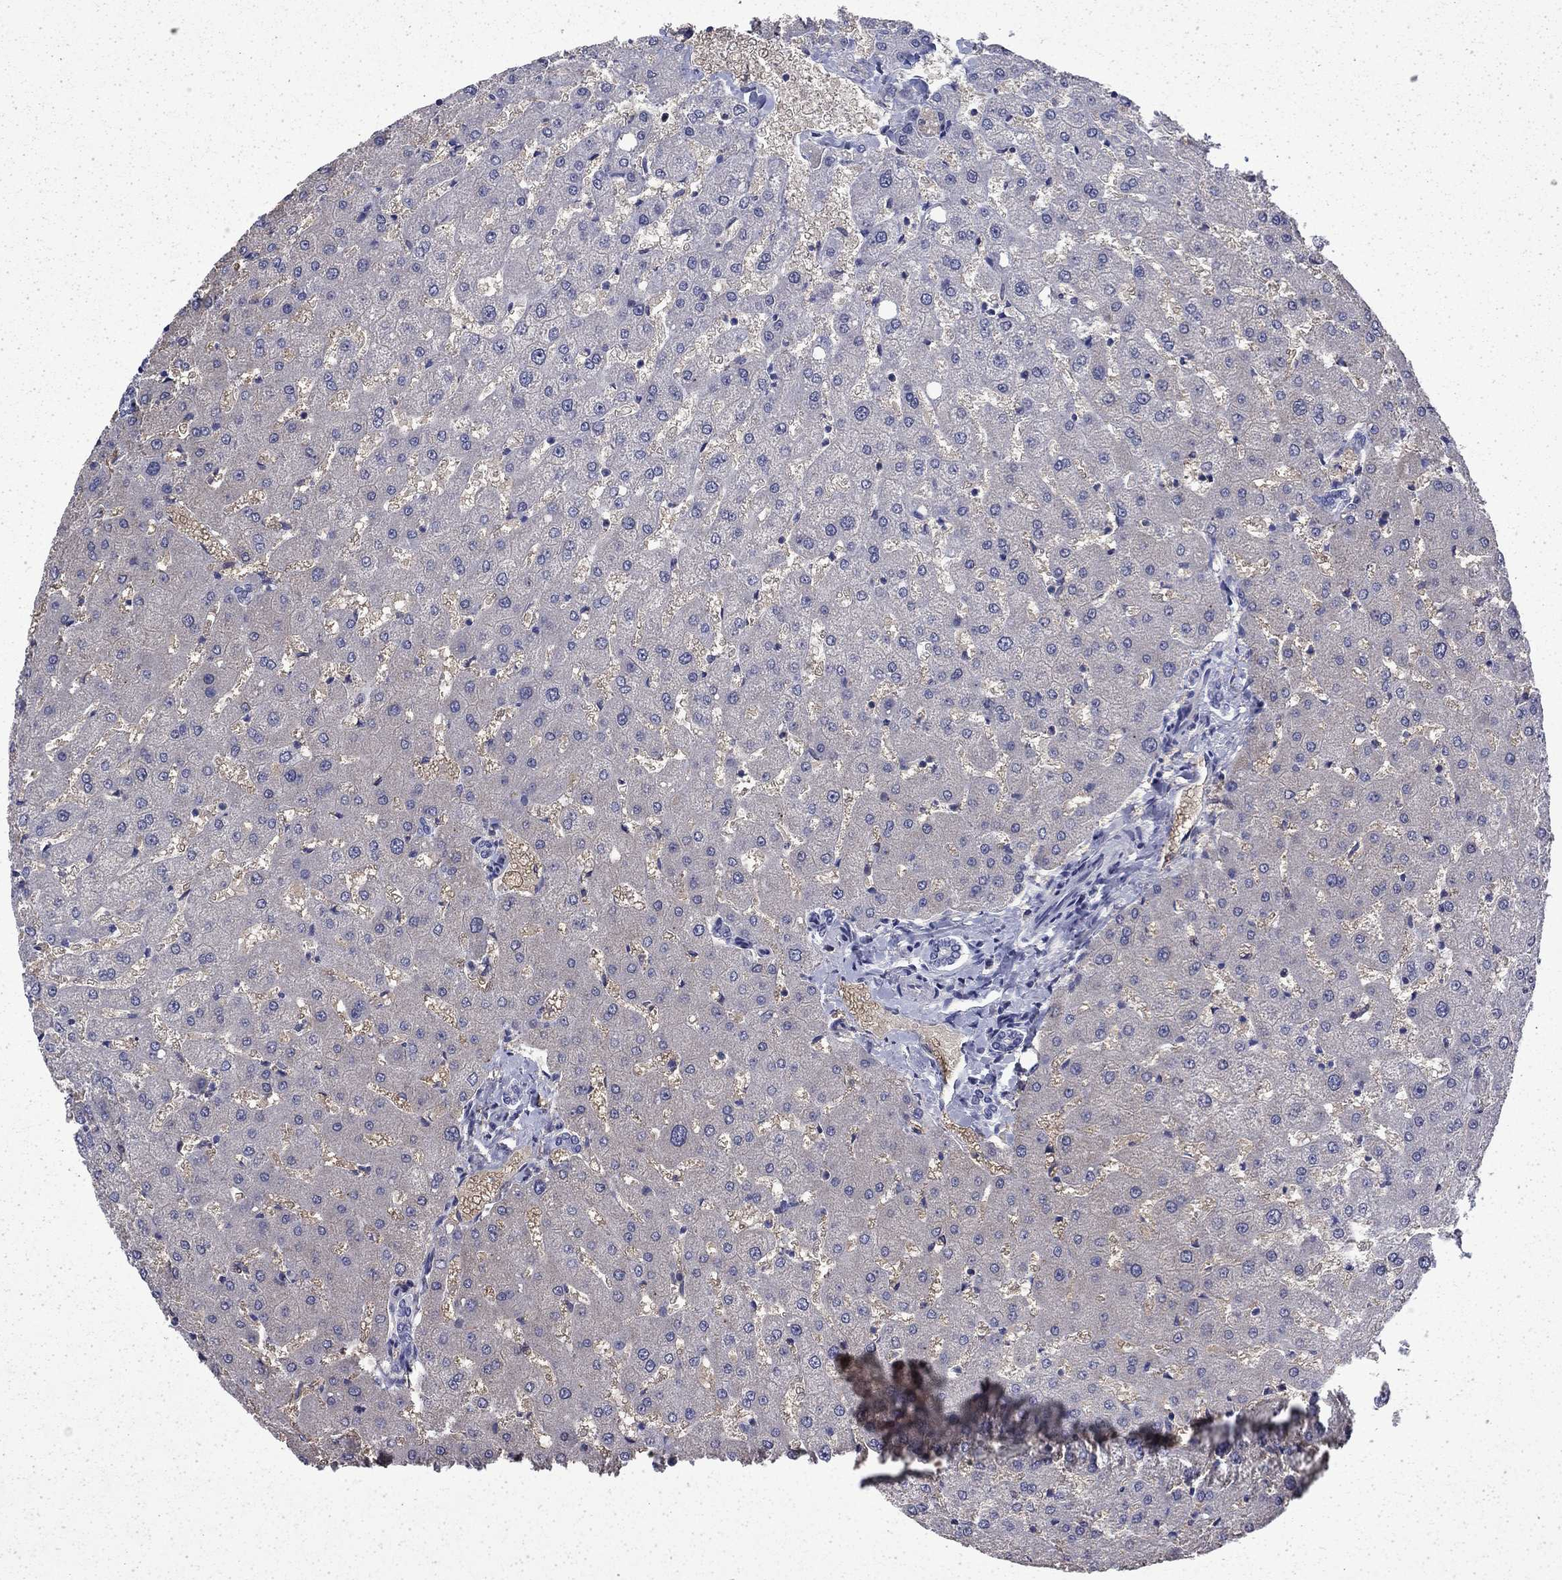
{"staining": {"intensity": "negative", "quantity": "none", "location": "none"}, "tissue": "liver", "cell_type": "Cholangiocytes", "image_type": "normal", "snomed": [{"axis": "morphology", "description": "Normal tissue, NOS"}, {"axis": "topography", "description": "Liver"}], "caption": "An immunohistochemistry (IHC) micrograph of unremarkable liver is shown. There is no staining in cholangiocytes of liver.", "gene": "ENPP6", "patient": {"sex": "female", "age": 50}}